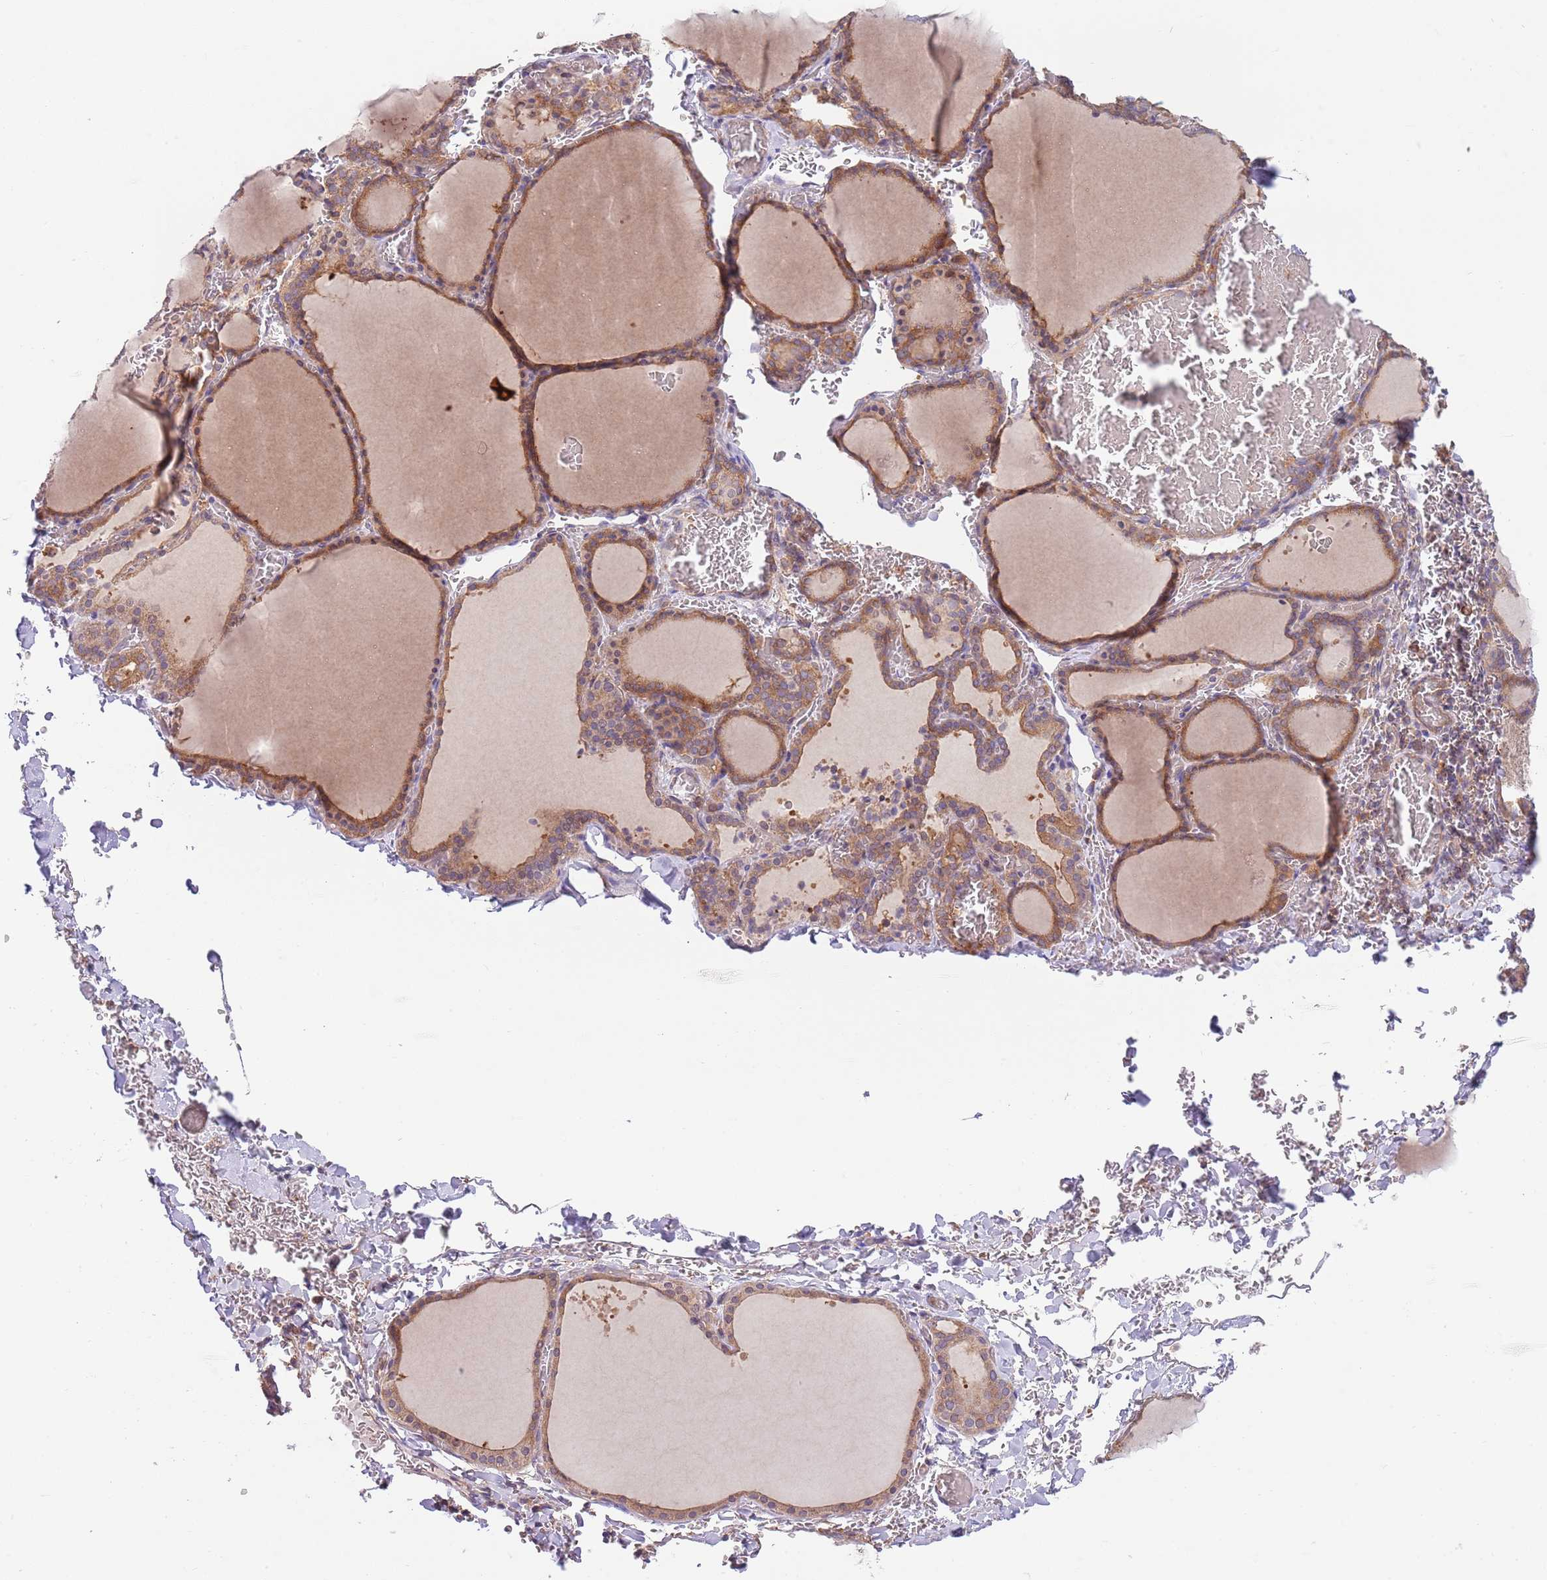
{"staining": {"intensity": "moderate", "quantity": ">75%", "location": "cytoplasmic/membranous"}, "tissue": "thyroid gland", "cell_type": "Glandular cells", "image_type": "normal", "snomed": [{"axis": "morphology", "description": "Normal tissue, NOS"}, {"axis": "topography", "description": "Thyroid gland"}], "caption": "DAB immunohistochemical staining of benign human thyroid gland exhibits moderate cytoplasmic/membranous protein positivity in about >75% of glandular cells.", "gene": "EIF3F", "patient": {"sex": "female", "age": 39}}